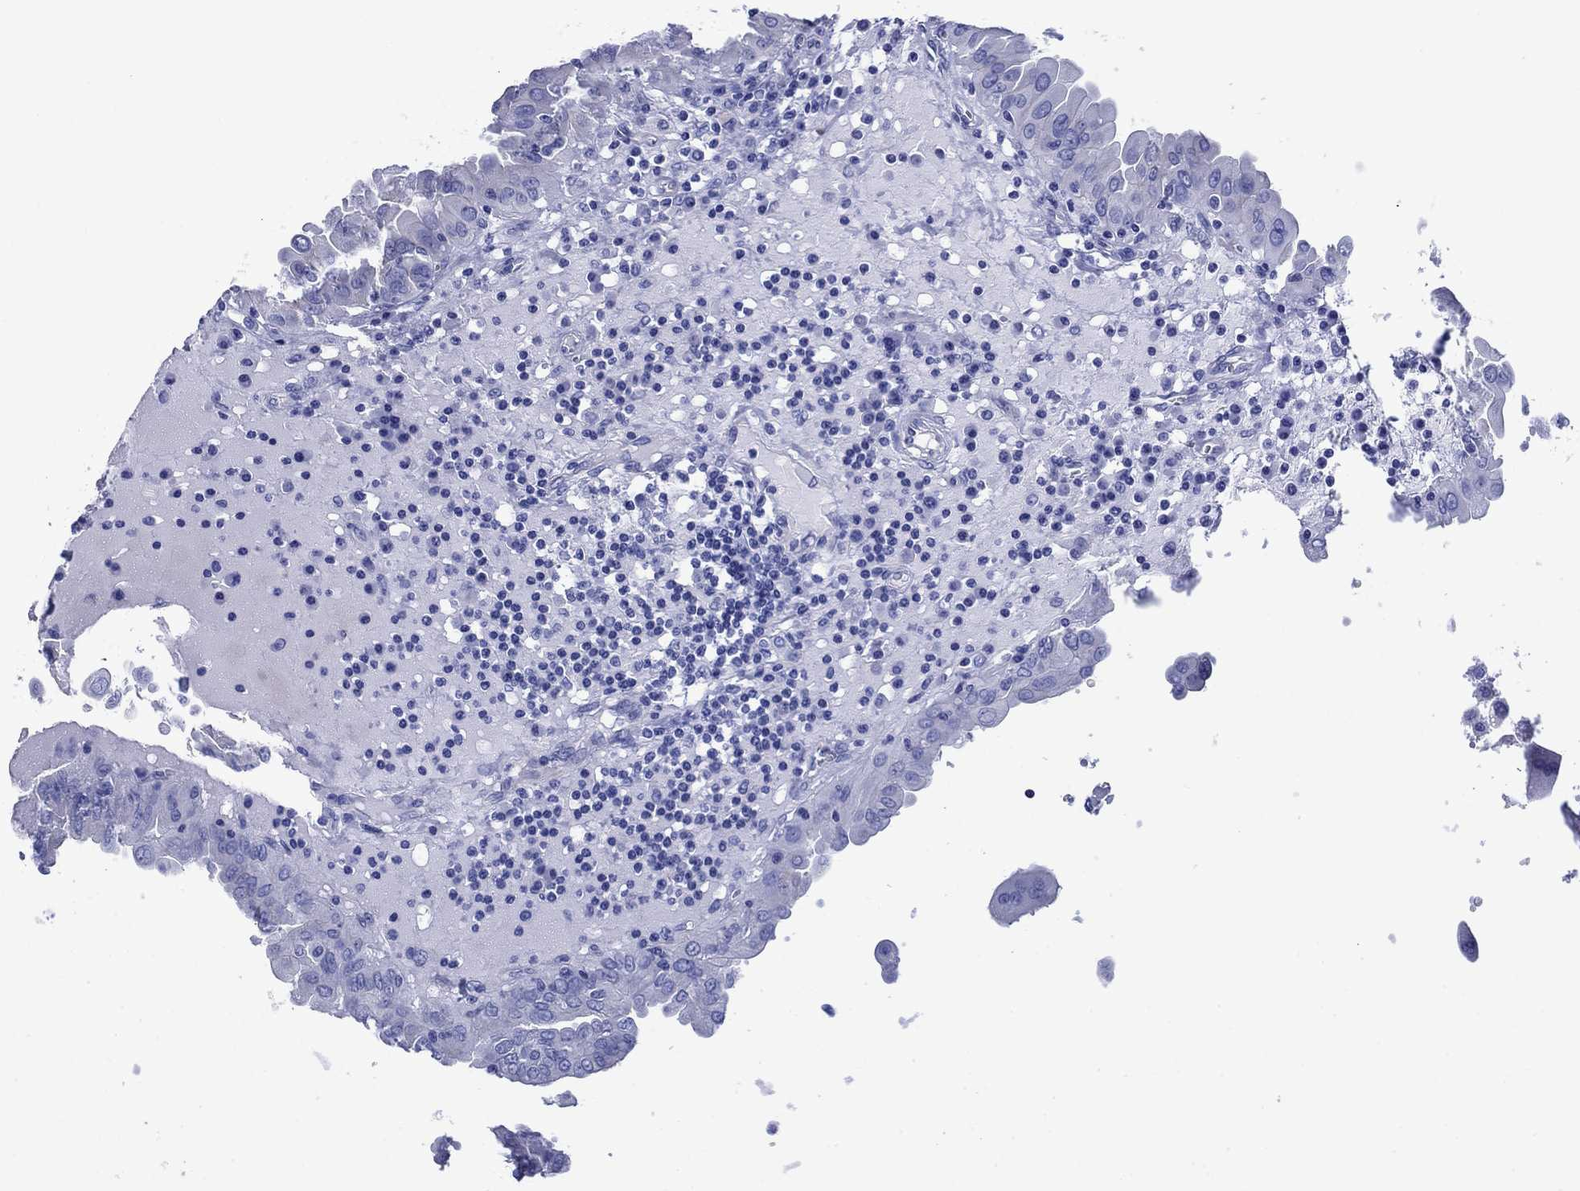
{"staining": {"intensity": "negative", "quantity": "none", "location": "none"}, "tissue": "thyroid cancer", "cell_type": "Tumor cells", "image_type": "cancer", "snomed": [{"axis": "morphology", "description": "Papillary adenocarcinoma, NOS"}, {"axis": "topography", "description": "Thyroid gland"}], "caption": "The immunohistochemistry histopathology image has no significant expression in tumor cells of thyroid papillary adenocarcinoma tissue. (Brightfield microscopy of DAB (3,3'-diaminobenzidine) immunohistochemistry (IHC) at high magnification).", "gene": "SLC1A2", "patient": {"sex": "female", "age": 37}}